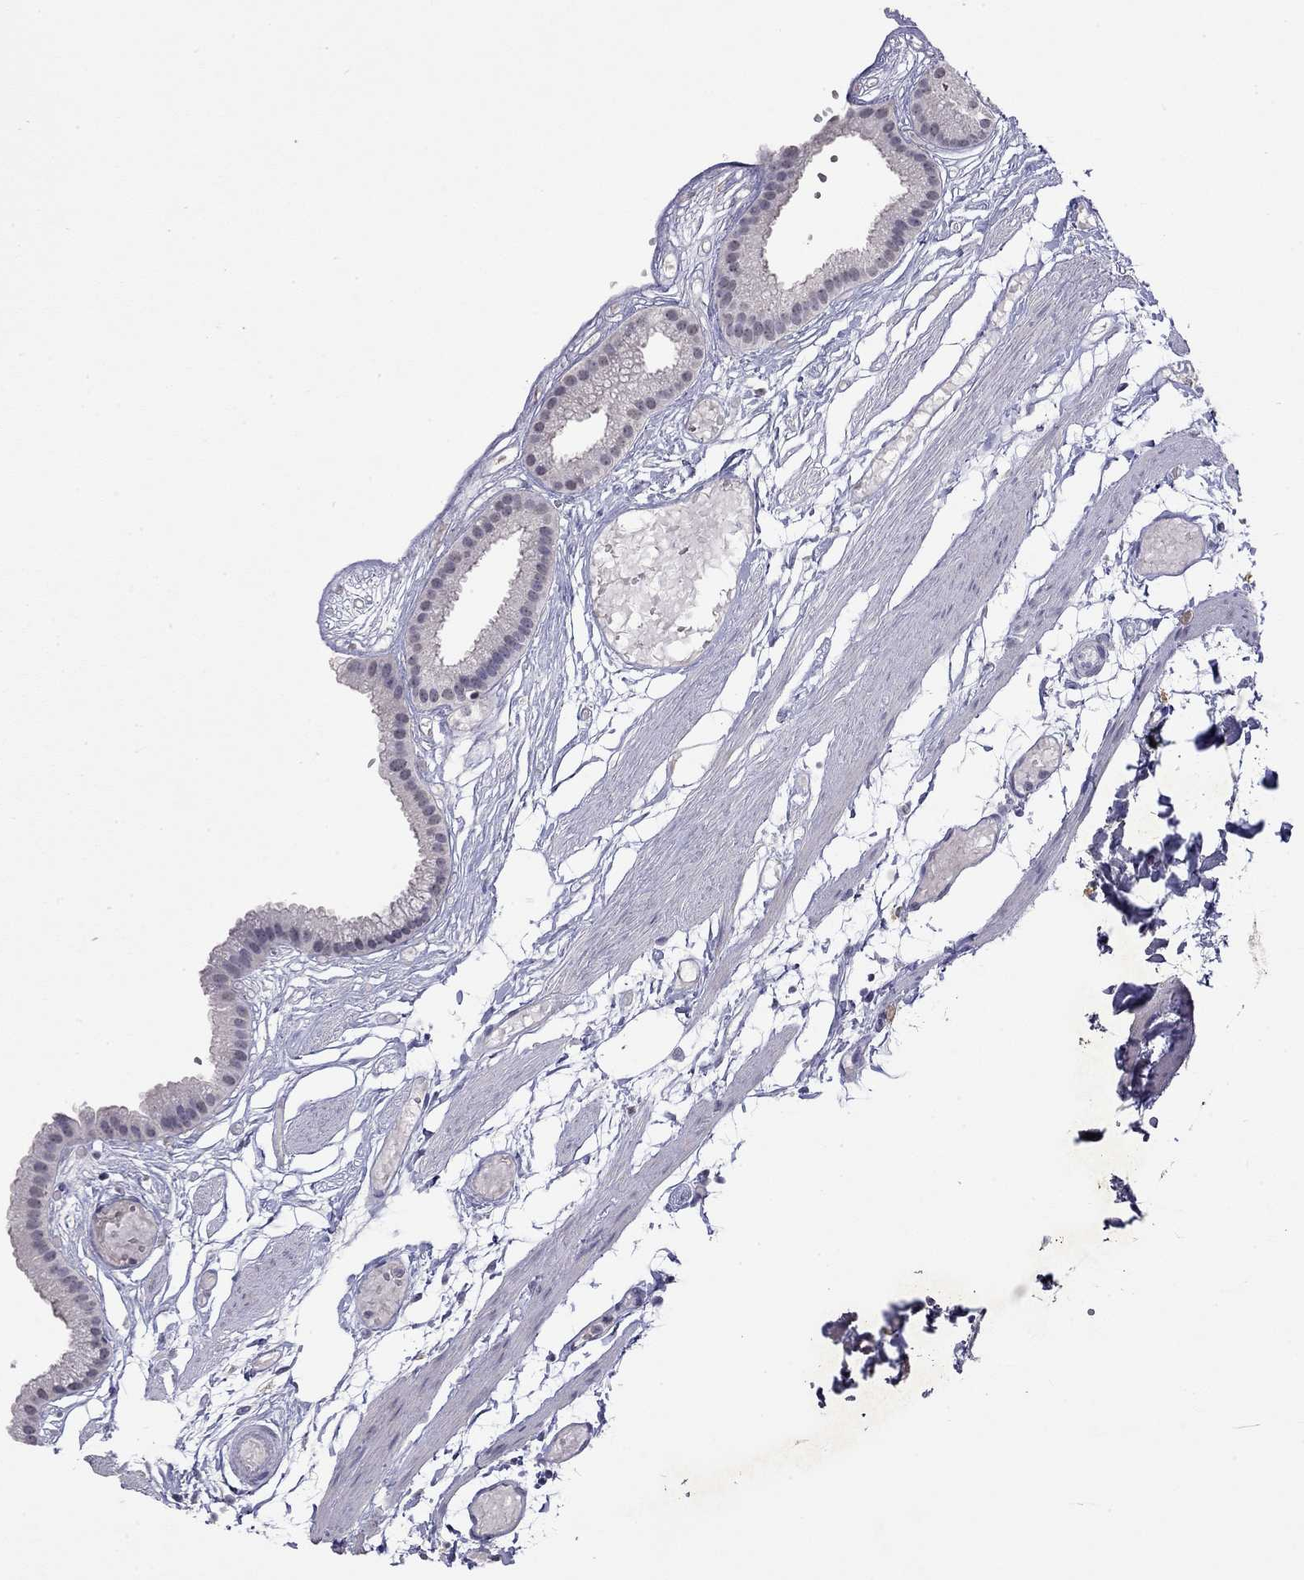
{"staining": {"intensity": "negative", "quantity": "none", "location": "none"}, "tissue": "gallbladder", "cell_type": "Glandular cells", "image_type": "normal", "snomed": [{"axis": "morphology", "description": "Normal tissue, NOS"}, {"axis": "topography", "description": "Gallbladder"}], "caption": "DAB immunohistochemical staining of unremarkable gallbladder exhibits no significant positivity in glandular cells.", "gene": "WNK3", "patient": {"sex": "female", "age": 45}}